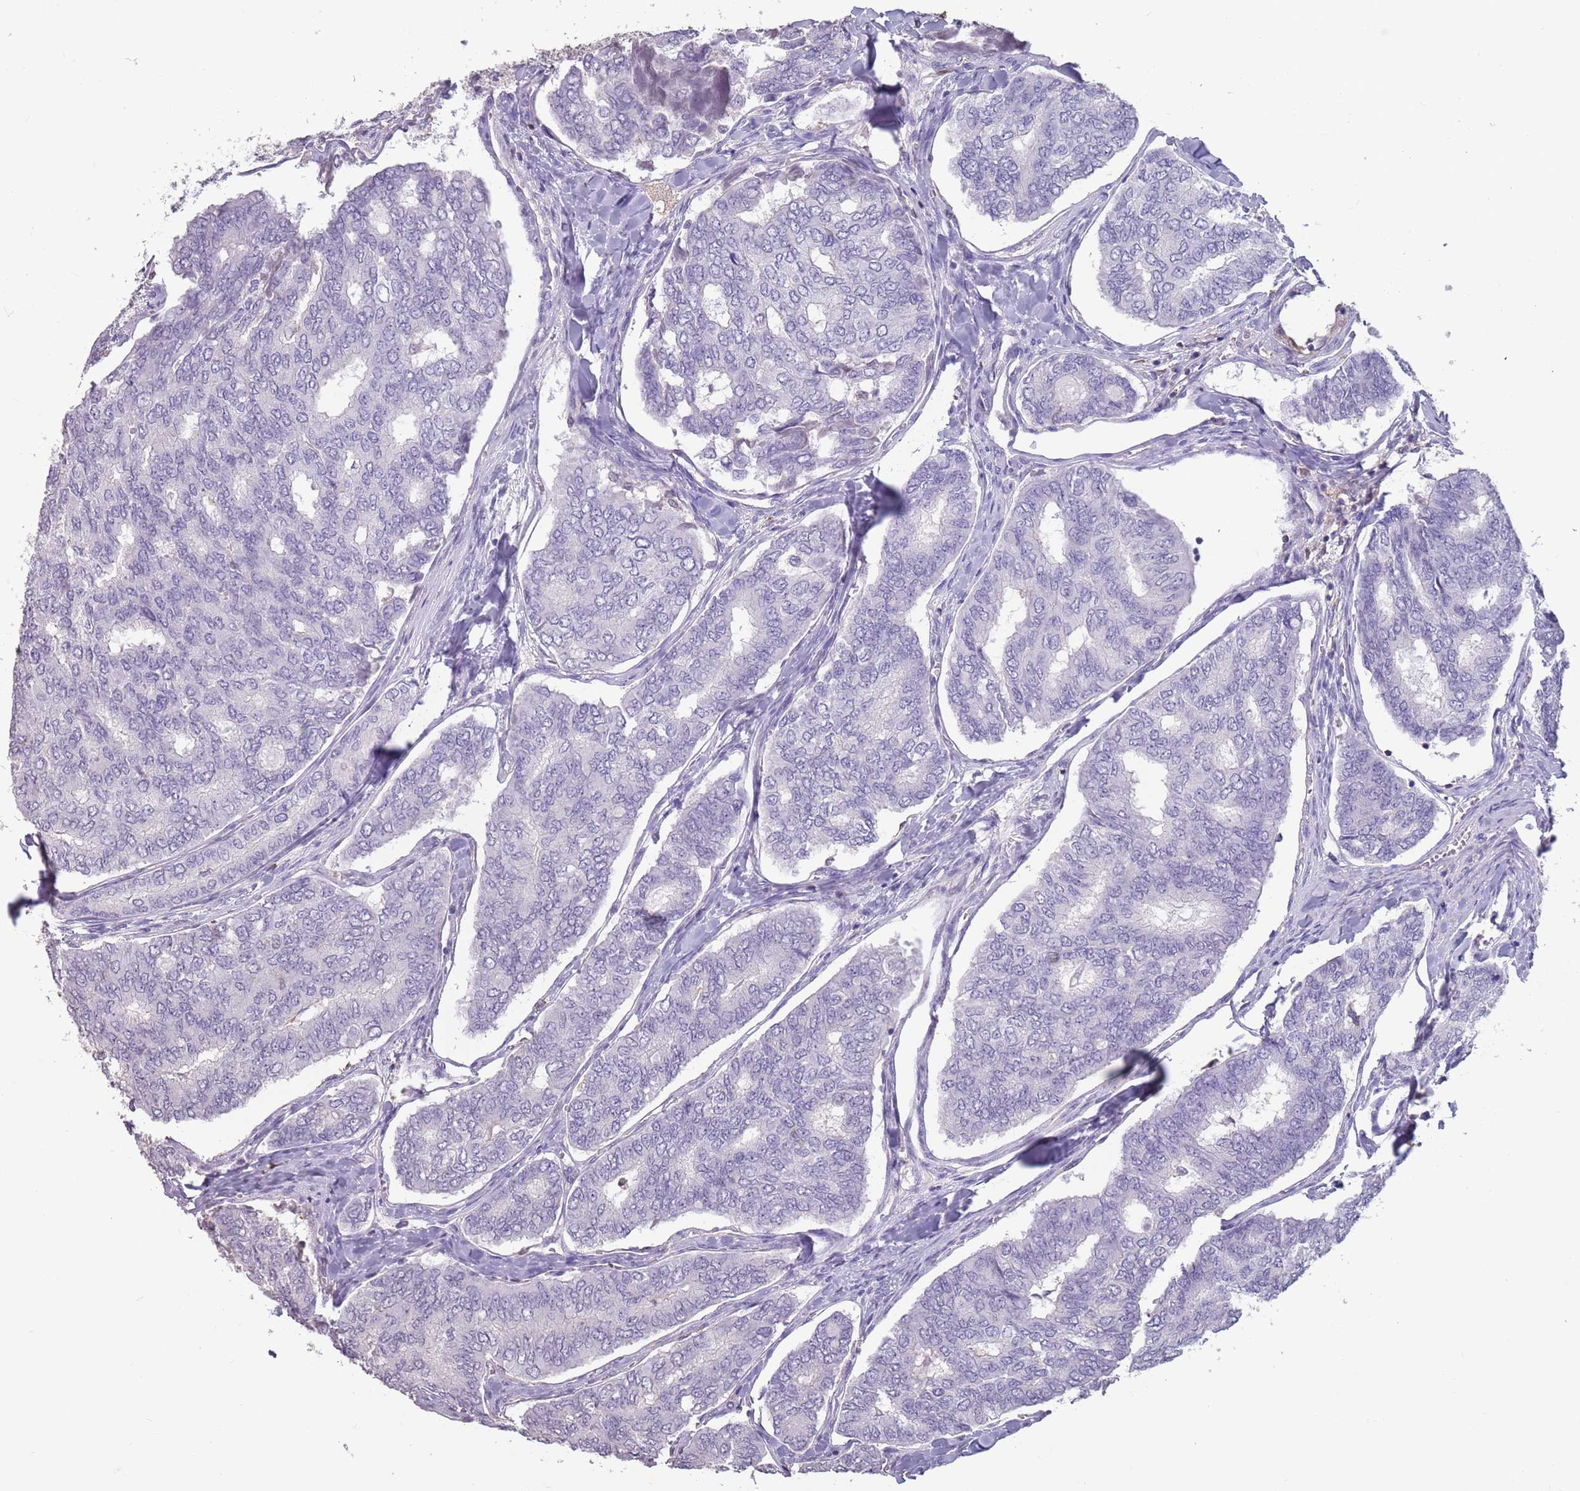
{"staining": {"intensity": "negative", "quantity": "none", "location": "none"}, "tissue": "thyroid cancer", "cell_type": "Tumor cells", "image_type": "cancer", "snomed": [{"axis": "morphology", "description": "Papillary adenocarcinoma, NOS"}, {"axis": "topography", "description": "Thyroid gland"}], "caption": "This is an immunohistochemistry image of thyroid papillary adenocarcinoma. There is no expression in tumor cells.", "gene": "SUN5", "patient": {"sex": "female", "age": 35}}